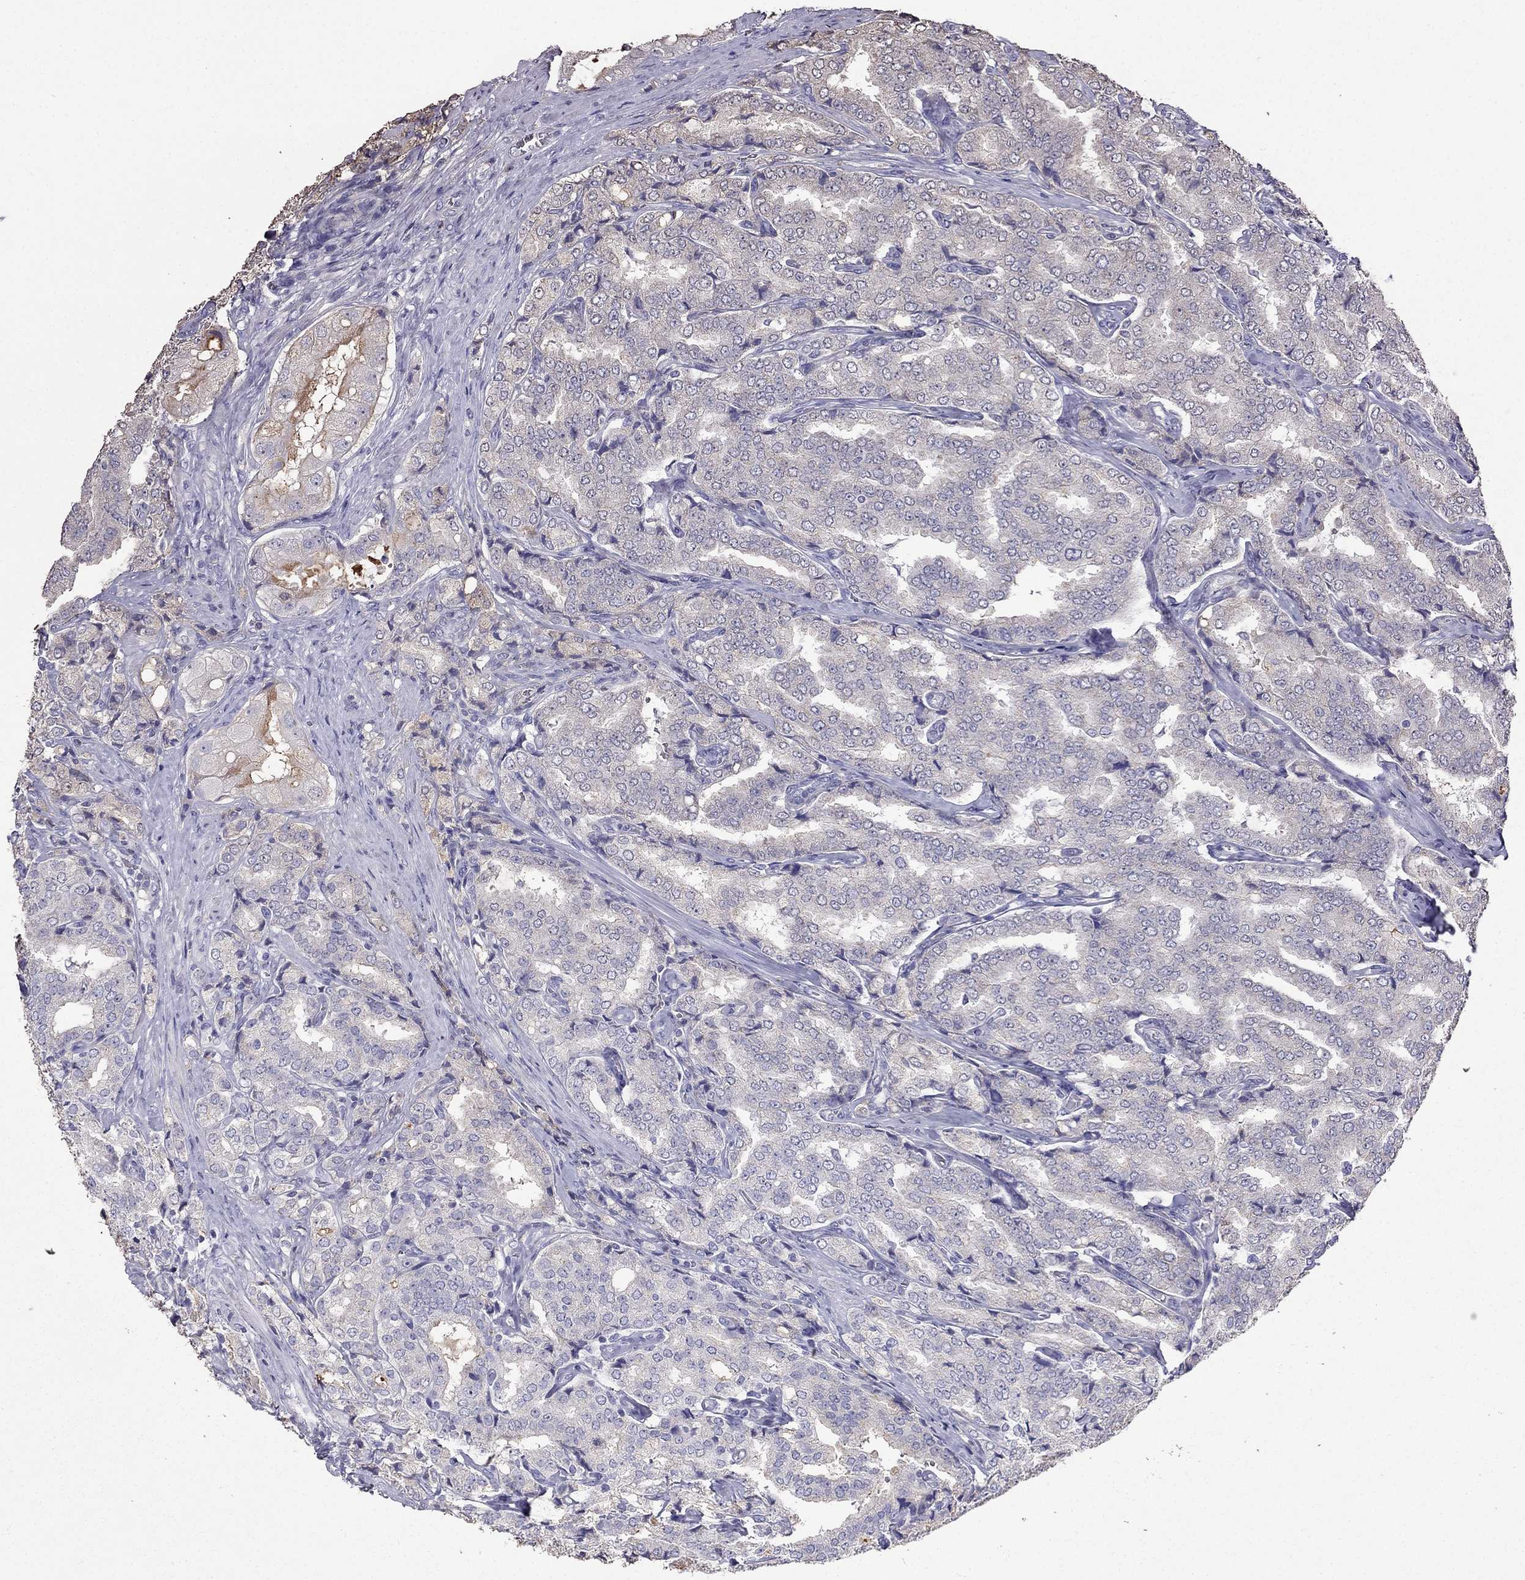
{"staining": {"intensity": "weak", "quantity": "<25%", "location": "cytoplasmic/membranous"}, "tissue": "prostate cancer", "cell_type": "Tumor cells", "image_type": "cancer", "snomed": [{"axis": "morphology", "description": "Adenocarcinoma, NOS"}, {"axis": "topography", "description": "Prostate"}], "caption": "High power microscopy histopathology image of an IHC micrograph of prostate cancer, revealing no significant positivity in tumor cells.", "gene": "AK5", "patient": {"sex": "male", "age": 65}}